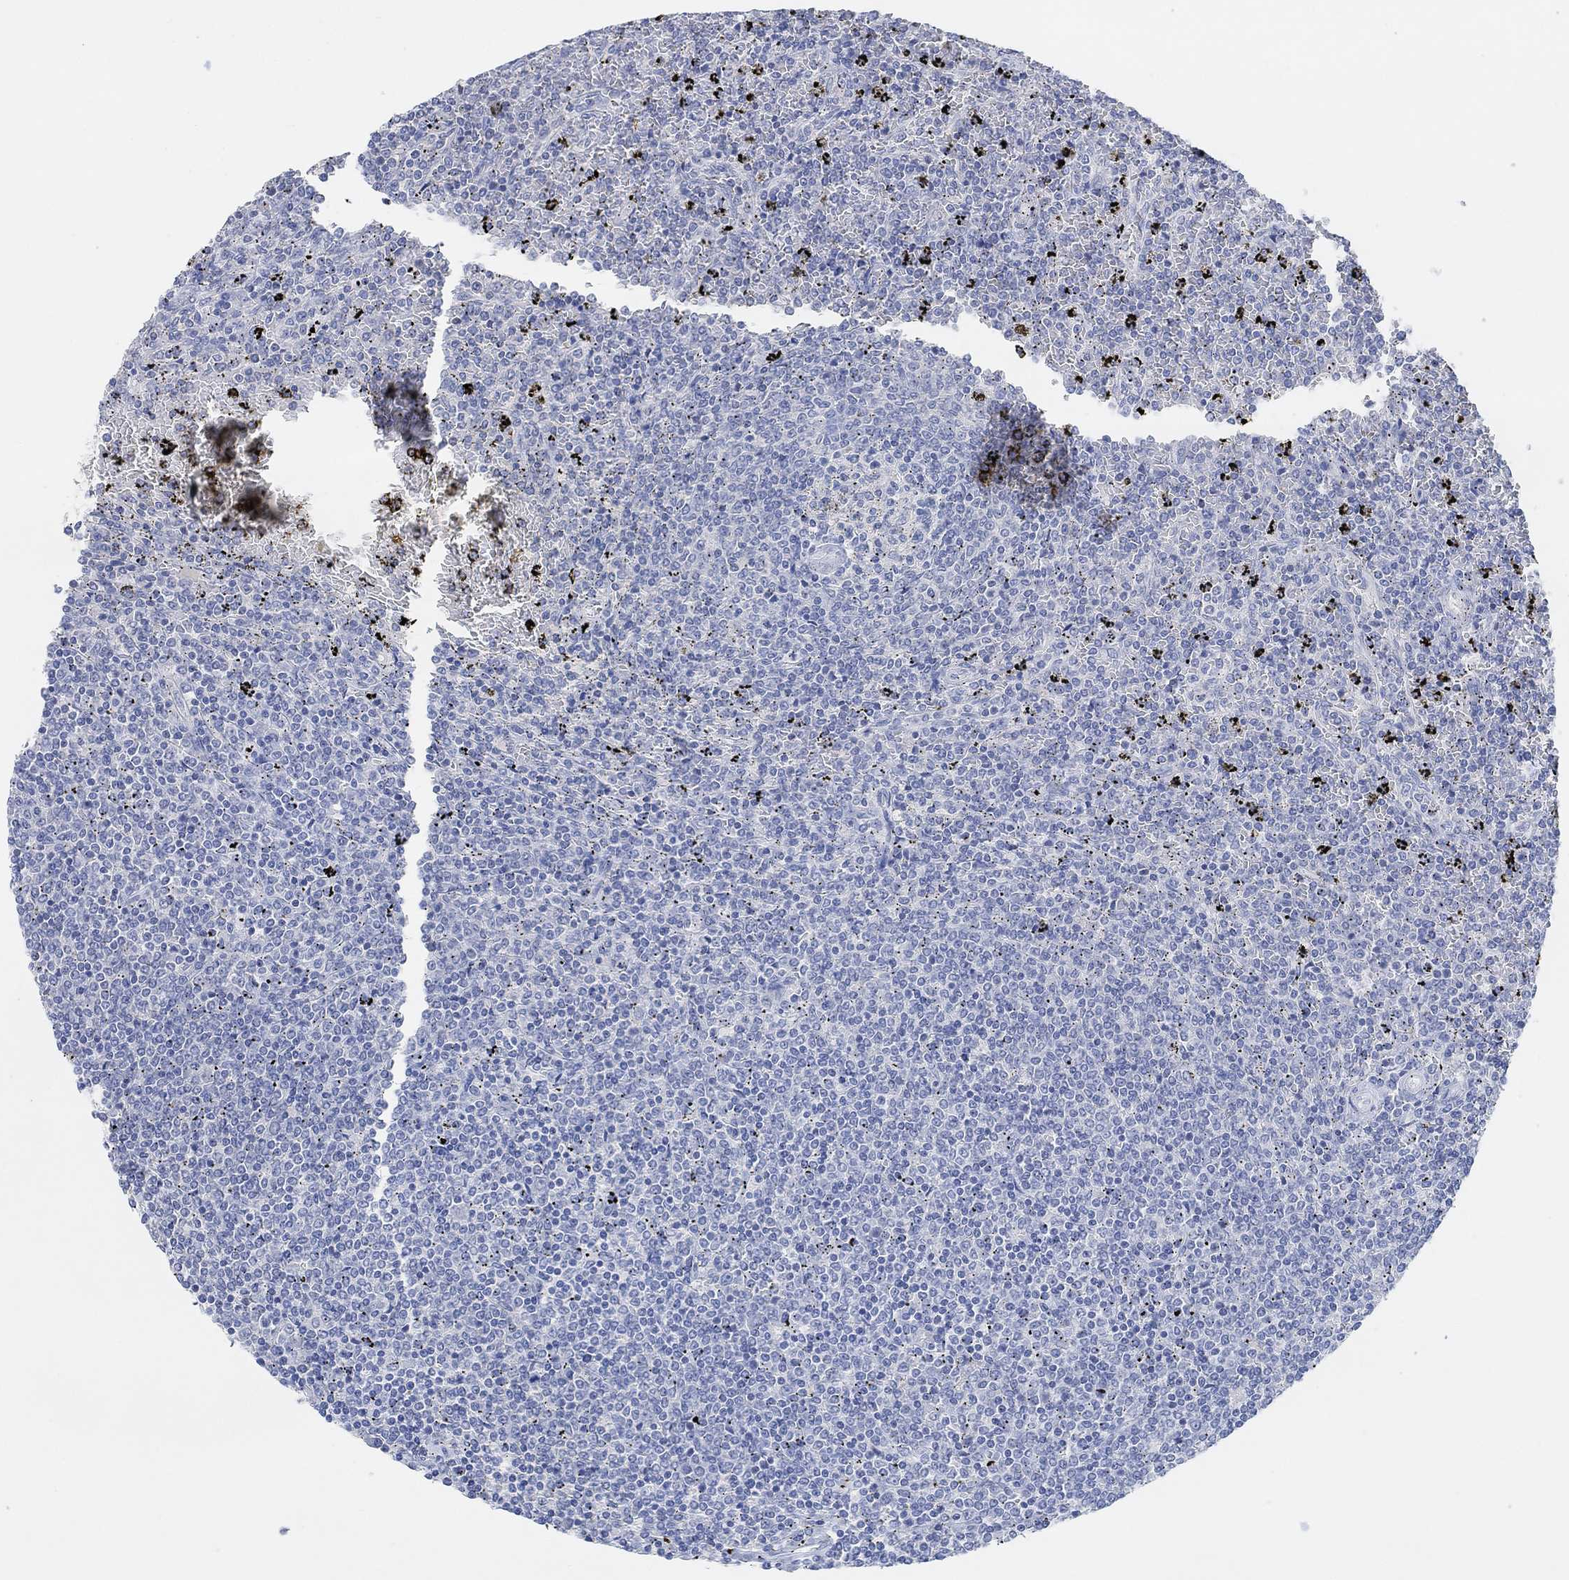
{"staining": {"intensity": "negative", "quantity": "none", "location": "none"}, "tissue": "lymphoma", "cell_type": "Tumor cells", "image_type": "cancer", "snomed": [{"axis": "morphology", "description": "Malignant lymphoma, non-Hodgkin's type, Low grade"}, {"axis": "topography", "description": "Spleen"}], "caption": "DAB immunohistochemical staining of human lymphoma demonstrates no significant expression in tumor cells.", "gene": "MUC1", "patient": {"sex": "female", "age": 77}}